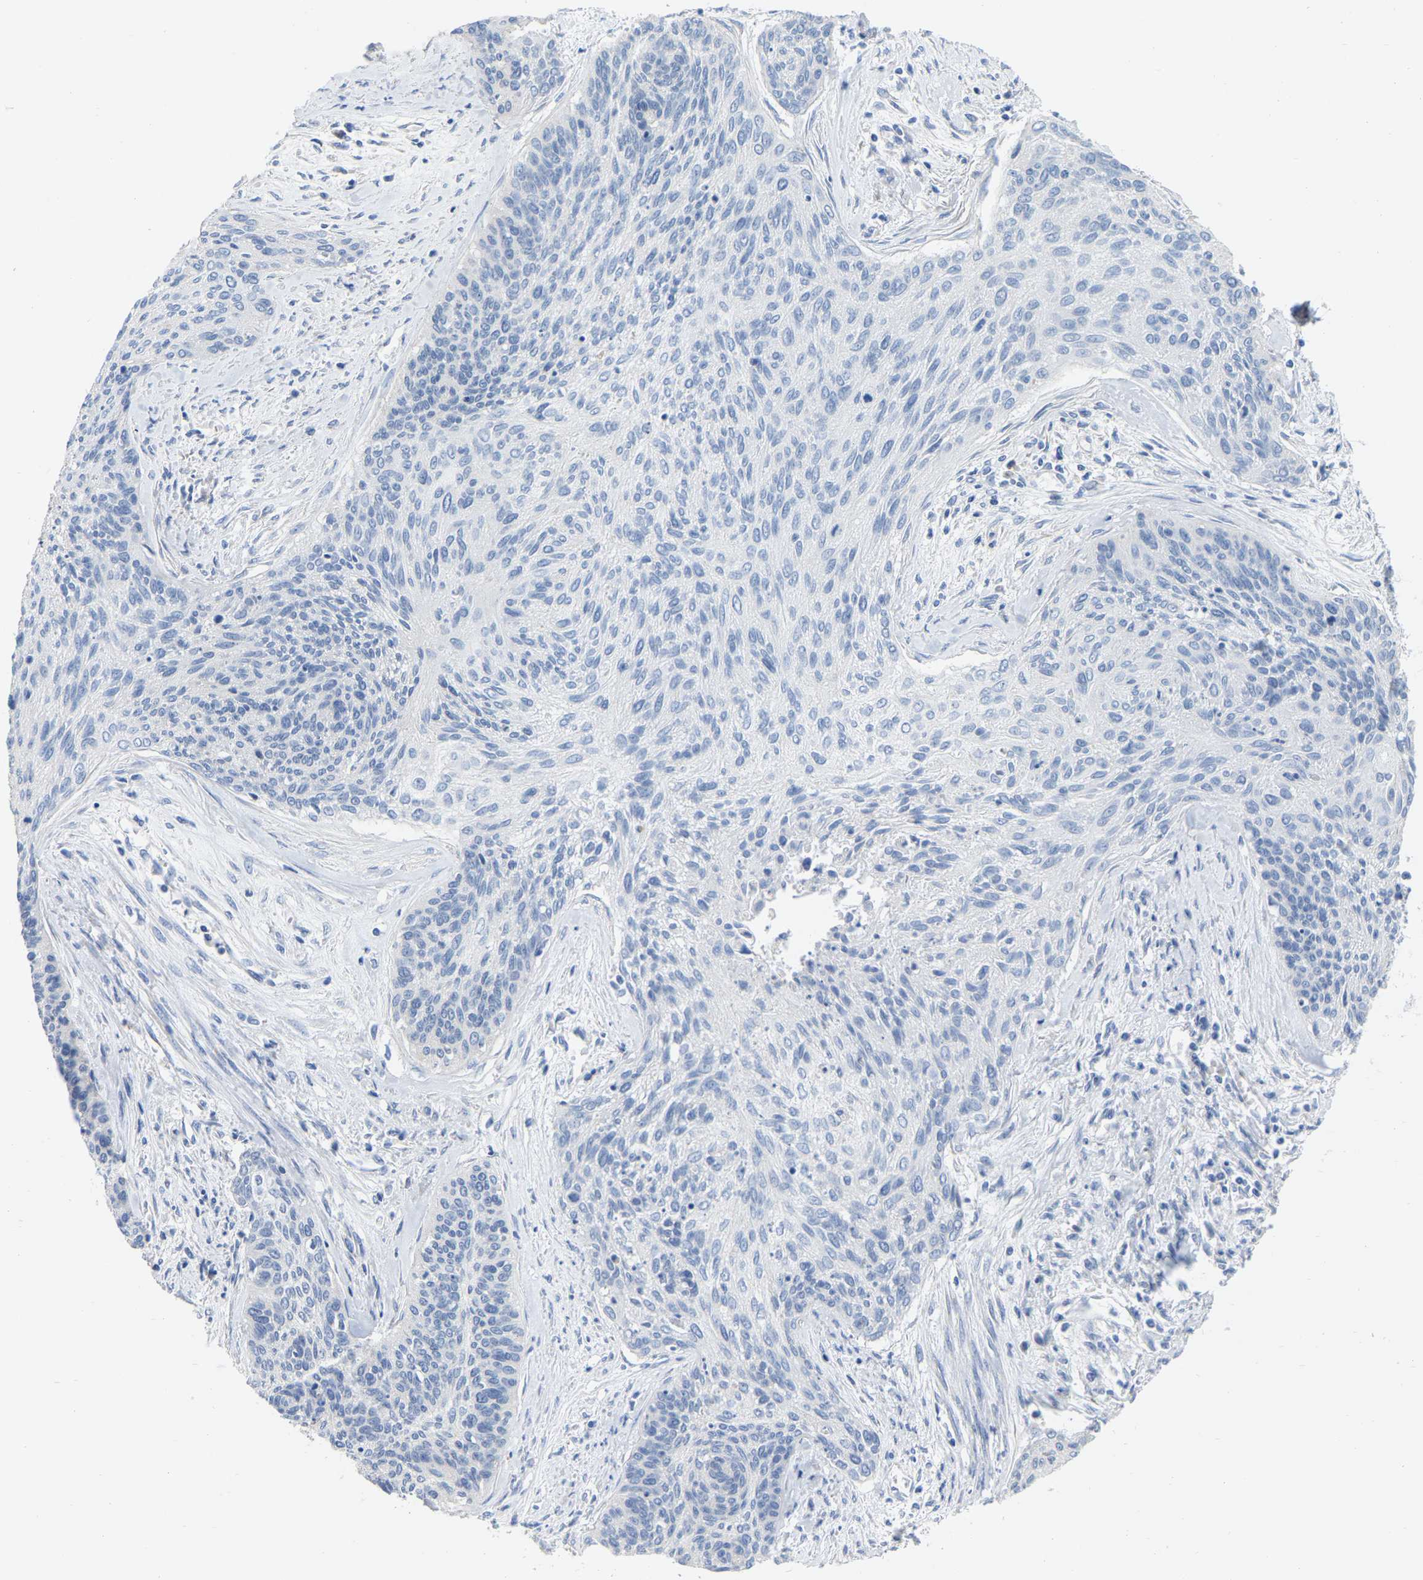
{"staining": {"intensity": "negative", "quantity": "none", "location": "none"}, "tissue": "cervical cancer", "cell_type": "Tumor cells", "image_type": "cancer", "snomed": [{"axis": "morphology", "description": "Squamous cell carcinoma, NOS"}, {"axis": "topography", "description": "Cervix"}], "caption": "The immunohistochemistry (IHC) histopathology image has no significant staining in tumor cells of cervical squamous cell carcinoma tissue.", "gene": "CBLB", "patient": {"sex": "female", "age": 55}}